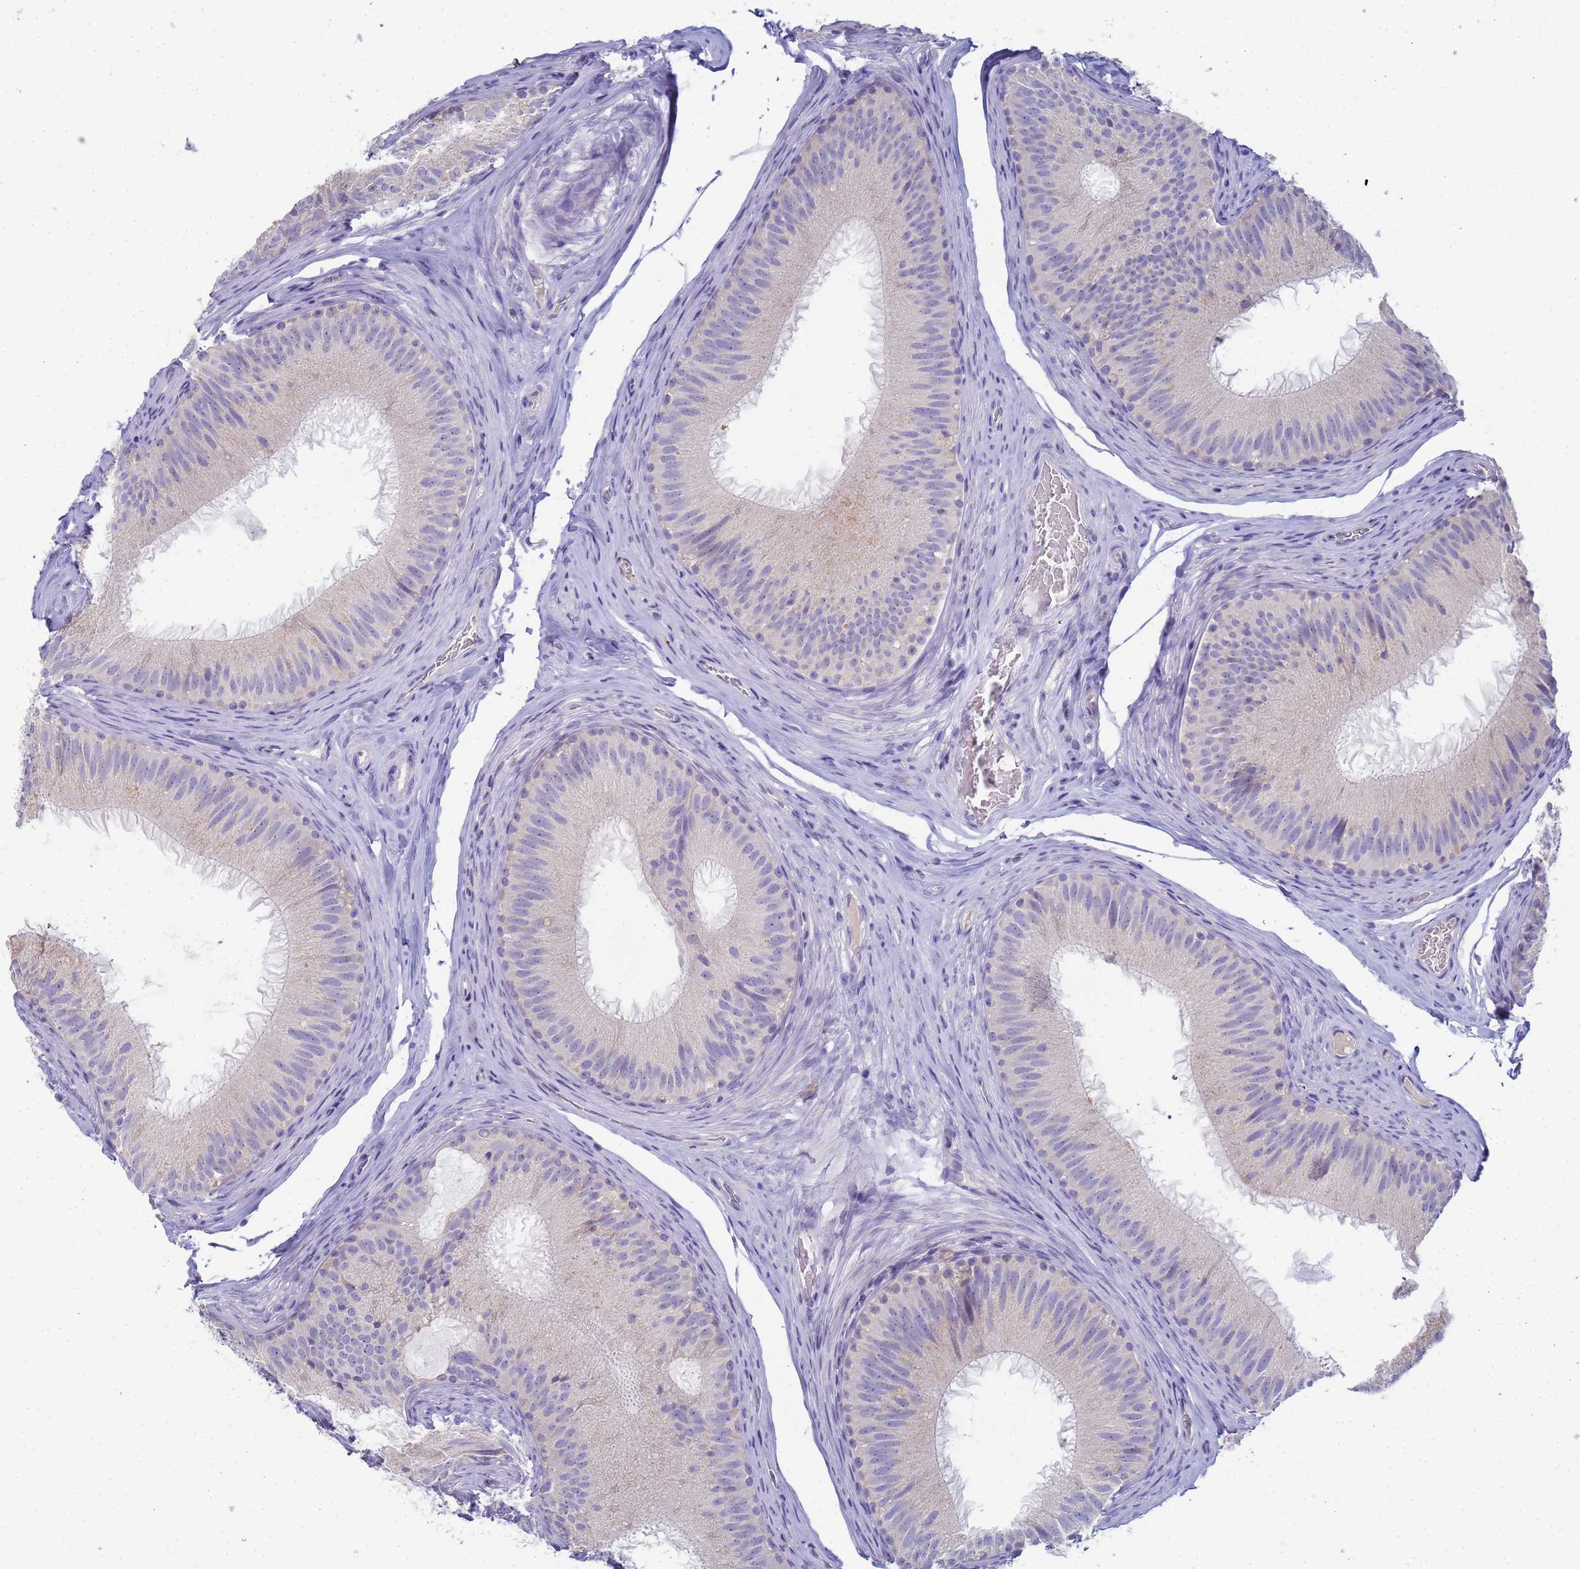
{"staining": {"intensity": "negative", "quantity": "none", "location": "none"}, "tissue": "epididymis", "cell_type": "Glandular cells", "image_type": "normal", "snomed": [{"axis": "morphology", "description": "Normal tissue, NOS"}, {"axis": "topography", "description": "Epididymis"}], "caption": "The immunohistochemistry image has no significant positivity in glandular cells of epididymis. (DAB IHC with hematoxylin counter stain).", "gene": "CR1", "patient": {"sex": "male", "age": 34}}